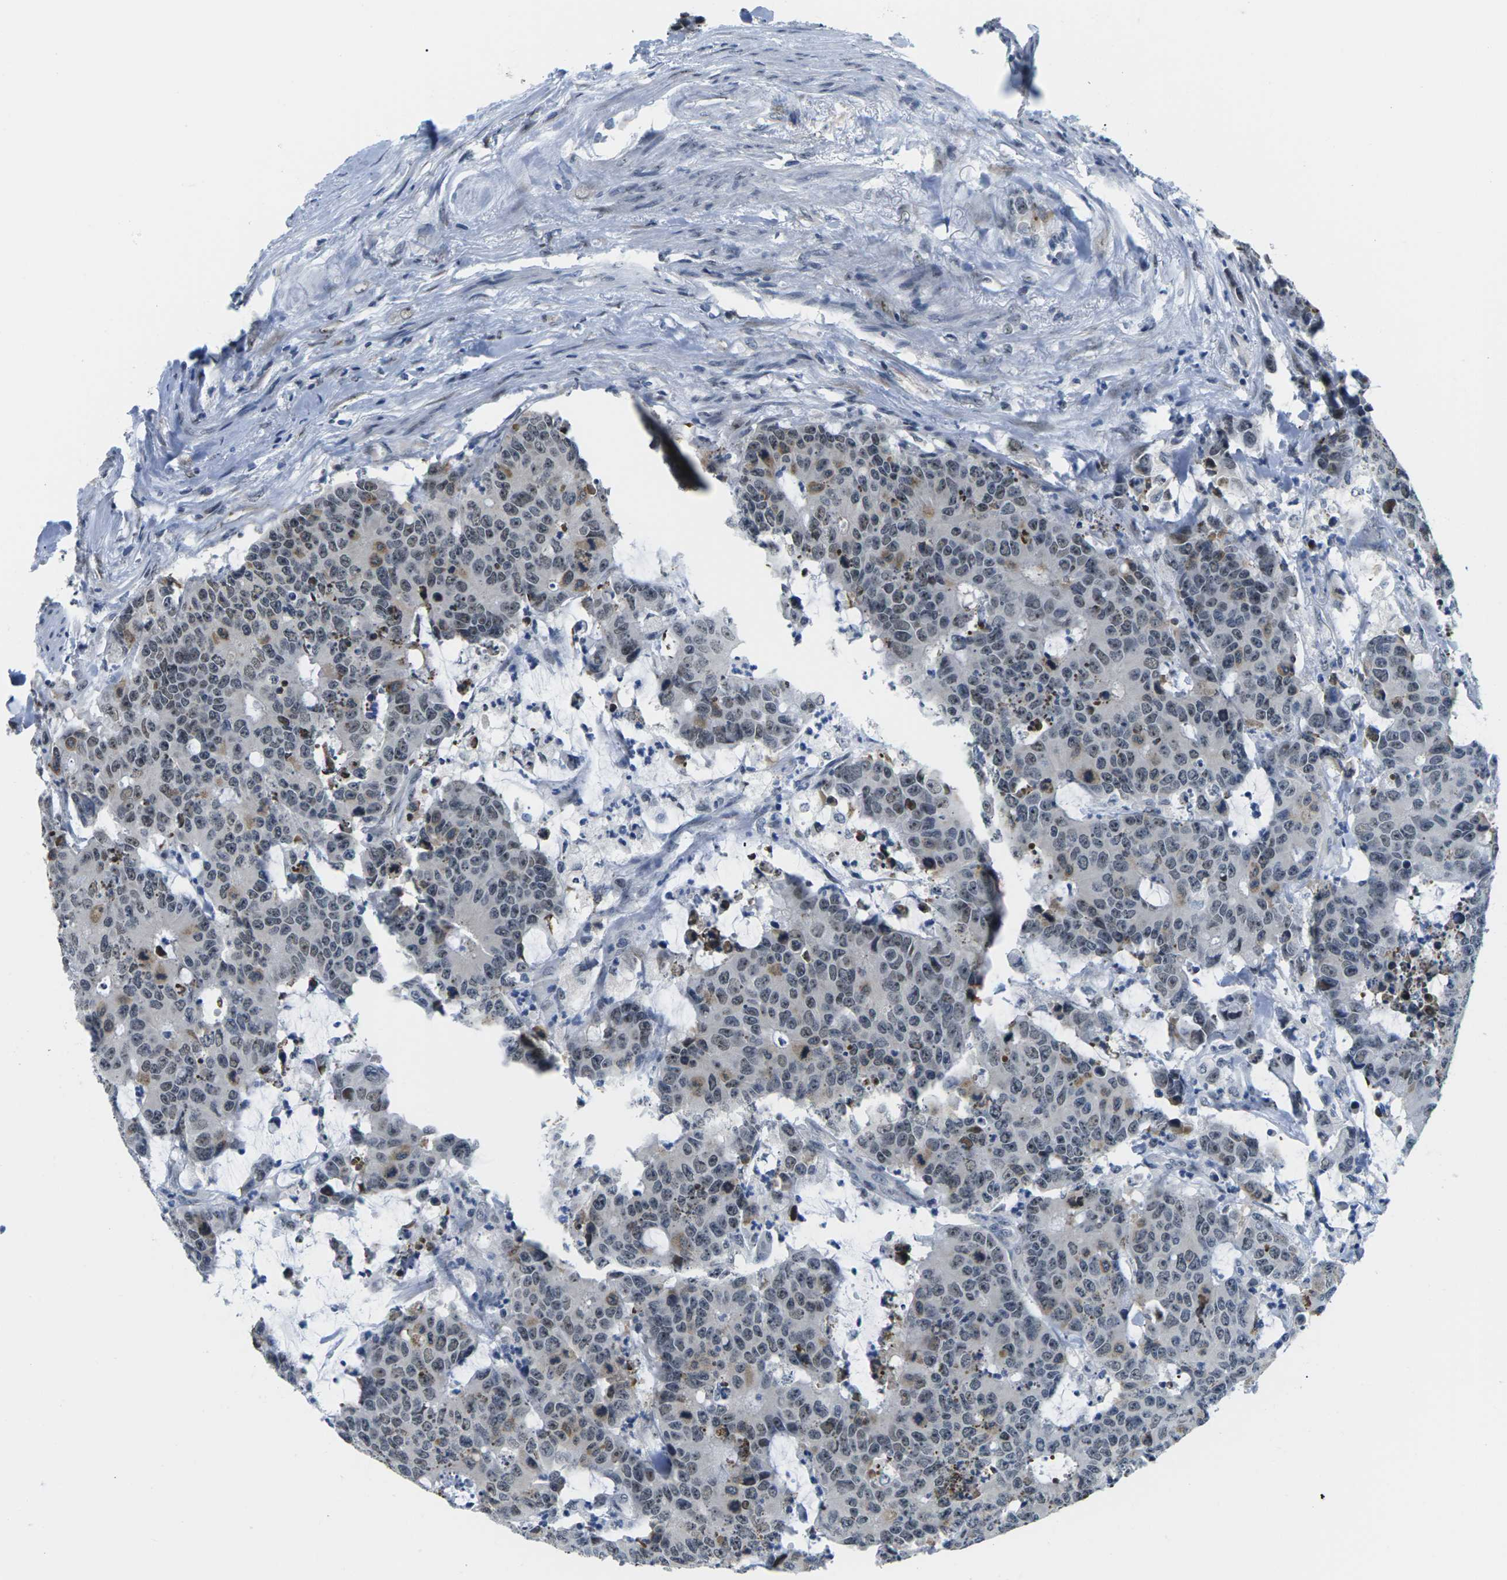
{"staining": {"intensity": "negative", "quantity": "none", "location": "none"}, "tissue": "colorectal cancer", "cell_type": "Tumor cells", "image_type": "cancer", "snomed": [{"axis": "morphology", "description": "Adenocarcinoma, NOS"}, {"axis": "topography", "description": "Colon"}], "caption": "Tumor cells are negative for protein expression in human colorectal adenocarcinoma. (Brightfield microscopy of DAB (3,3'-diaminobenzidine) IHC at high magnification).", "gene": "NSRP1", "patient": {"sex": "female", "age": 86}}